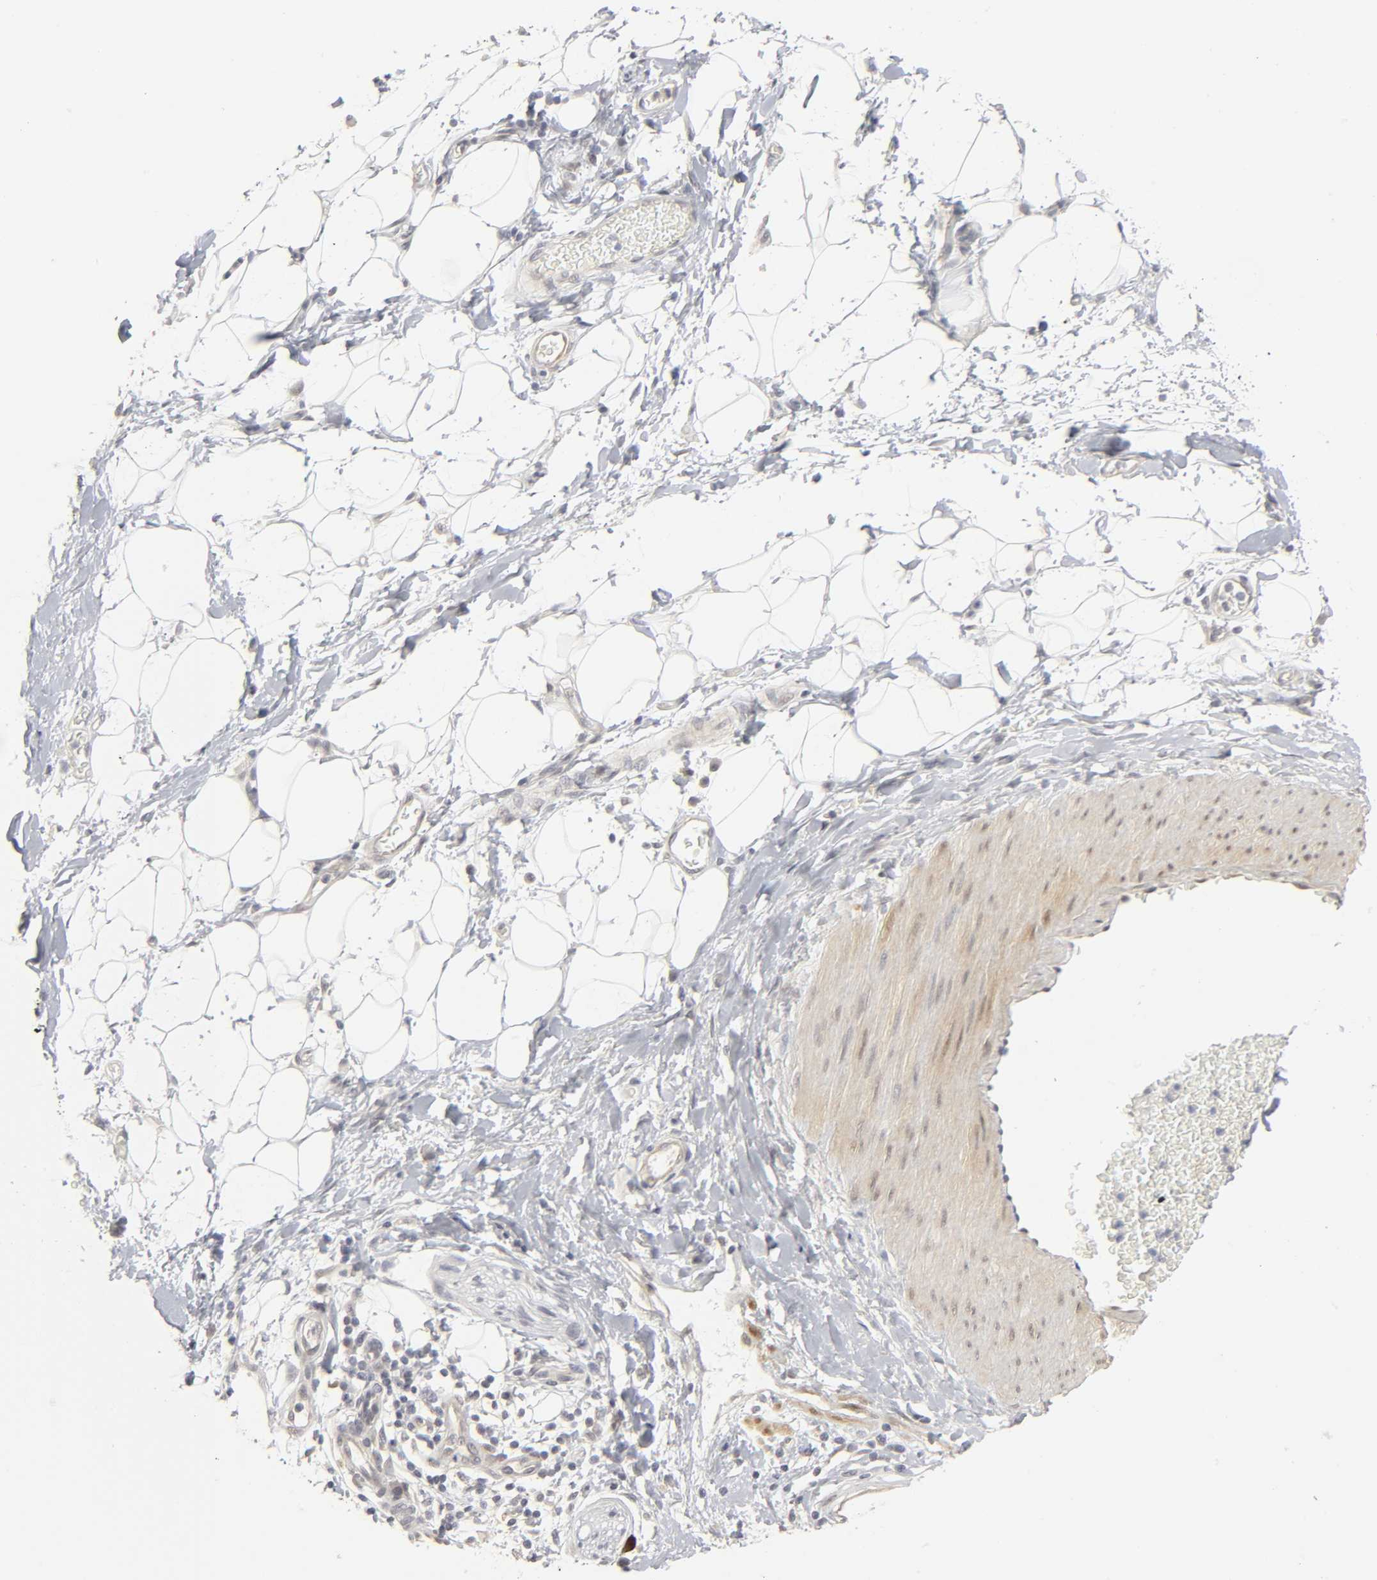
{"staining": {"intensity": "negative", "quantity": "none", "location": "none"}, "tissue": "adipose tissue", "cell_type": "Adipocytes", "image_type": "normal", "snomed": [{"axis": "morphology", "description": "Normal tissue, NOS"}, {"axis": "morphology", "description": "Urothelial carcinoma, High grade"}, {"axis": "topography", "description": "Vascular tissue"}, {"axis": "topography", "description": "Urinary bladder"}], "caption": "Immunohistochemical staining of unremarkable human adipose tissue shows no significant positivity in adipocytes. (Stains: DAB (3,3'-diaminobenzidine) immunohistochemistry with hematoxylin counter stain, Microscopy: brightfield microscopy at high magnification).", "gene": "PDLIM3", "patient": {"sex": "female", "age": 56}}